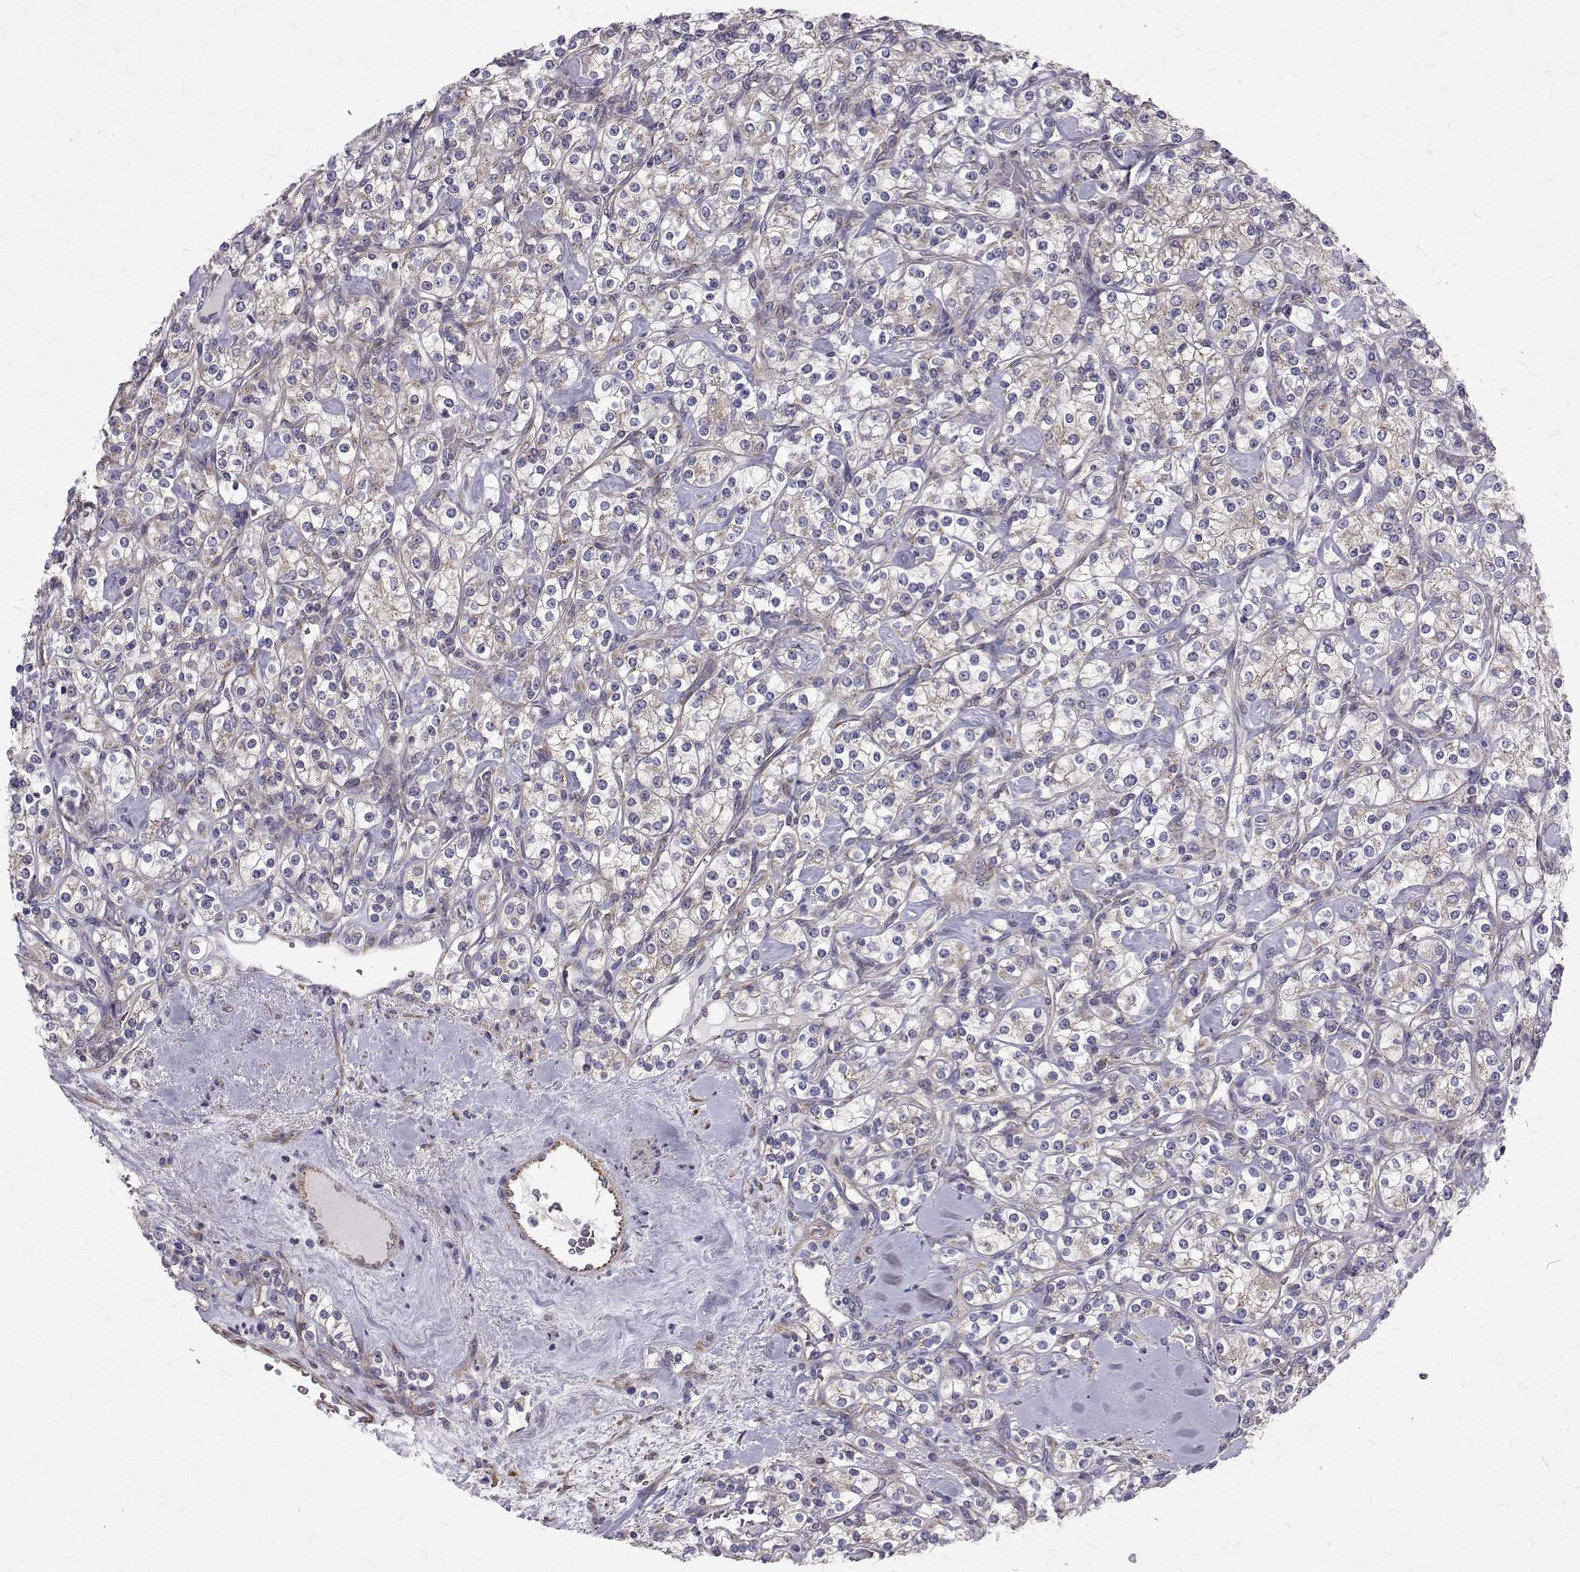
{"staining": {"intensity": "negative", "quantity": "none", "location": "none"}, "tissue": "renal cancer", "cell_type": "Tumor cells", "image_type": "cancer", "snomed": [{"axis": "morphology", "description": "Adenocarcinoma, NOS"}, {"axis": "topography", "description": "Kidney"}], "caption": "DAB immunohistochemical staining of human renal adenocarcinoma reveals no significant positivity in tumor cells. Nuclei are stained in blue.", "gene": "ARFGAP1", "patient": {"sex": "male", "age": 77}}